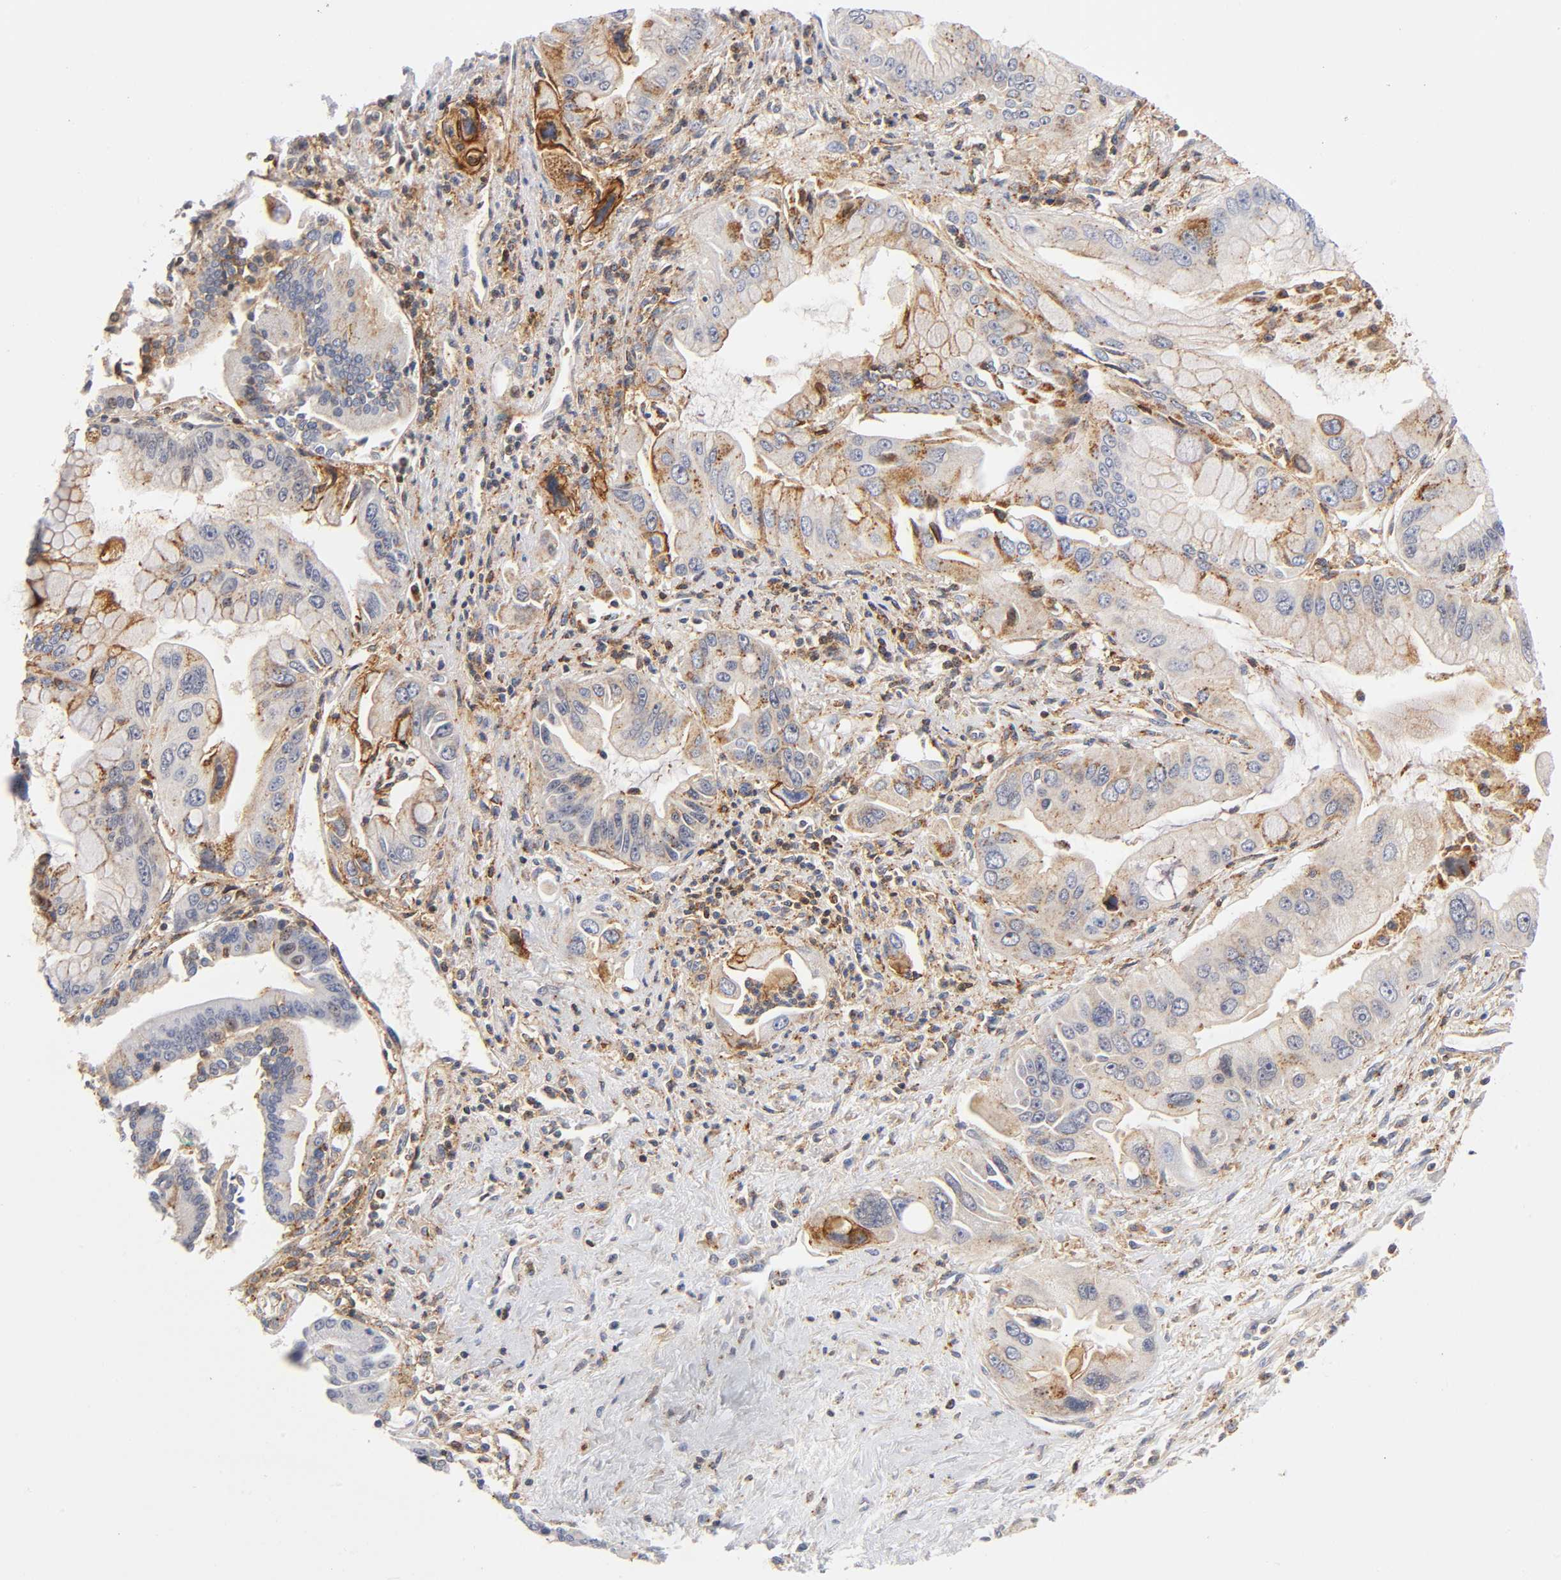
{"staining": {"intensity": "weak", "quantity": "25%-75%", "location": "cytoplasmic/membranous"}, "tissue": "pancreatic cancer", "cell_type": "Tumor cells", "image_type": "cancer", "snomed": [{"axis": "morphology", "description": "Adenocarcinoma, NOS"}, {"axis": "topography", "description": "Pancreas"}], "caption": "Immunohistochemistry (IHC) of pancreatic cancer shows low levels of weak cytoplasmic/membranous expression in about 25%-75% of tumor cells.", "gene": "ANXA7", "patient": {"sex": "male", "age": 59}}